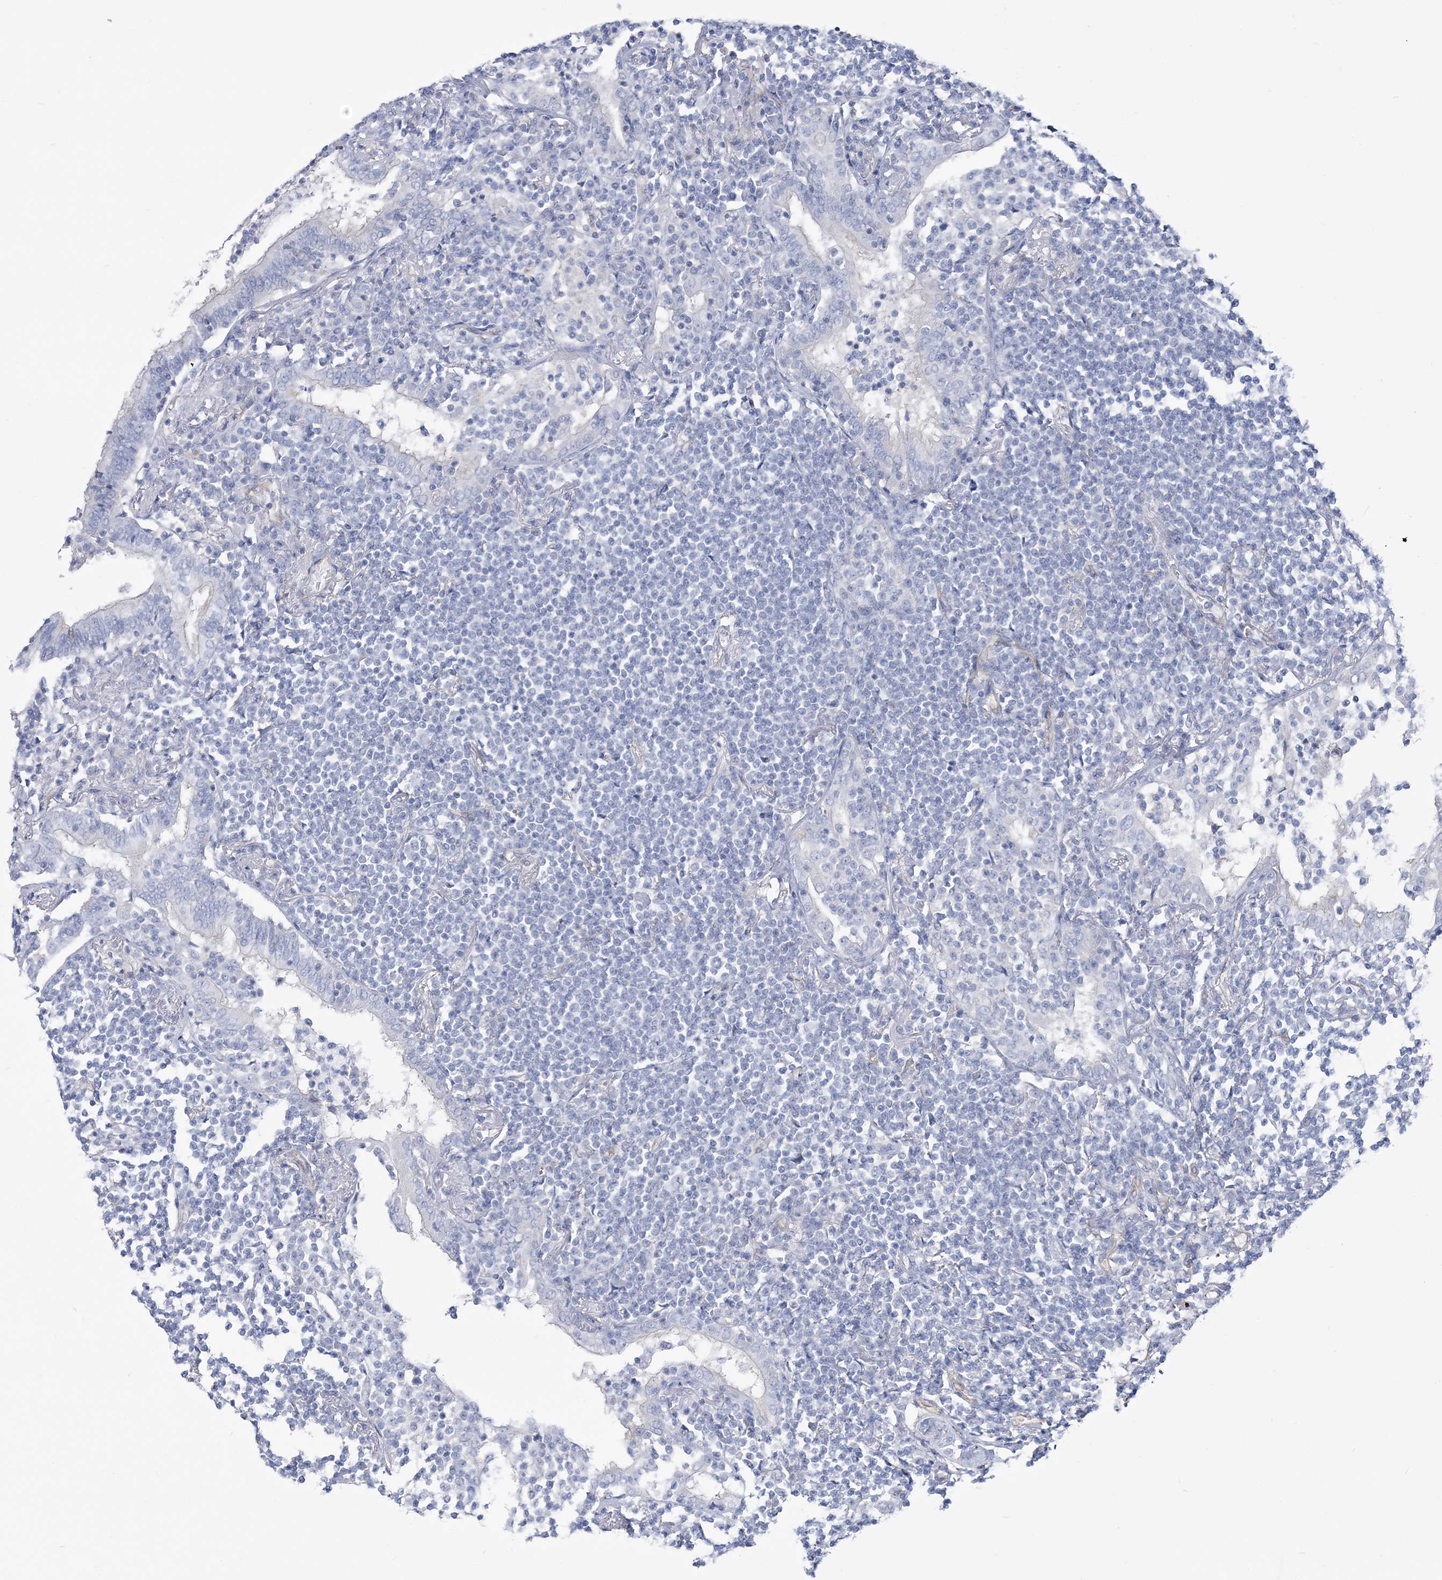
{"staining": {"intensity": "negative", "quantity": "none", "location": "none"}, "tissue": "lymphoma", "cell_type": "Tumor cells", "image_type": "cancer", "snomed": [{"axis": "morphology", "description": "Malignant lymphoma, non-Hodgkin's type, Low grade"}, {"axis": "topography", "description": "Lung"}], "caption": "Tumor cells show no significant positivity in lymphoma.", "gene": "RAB11FIP5", "patient": {"sex": "female", "age": 71}}